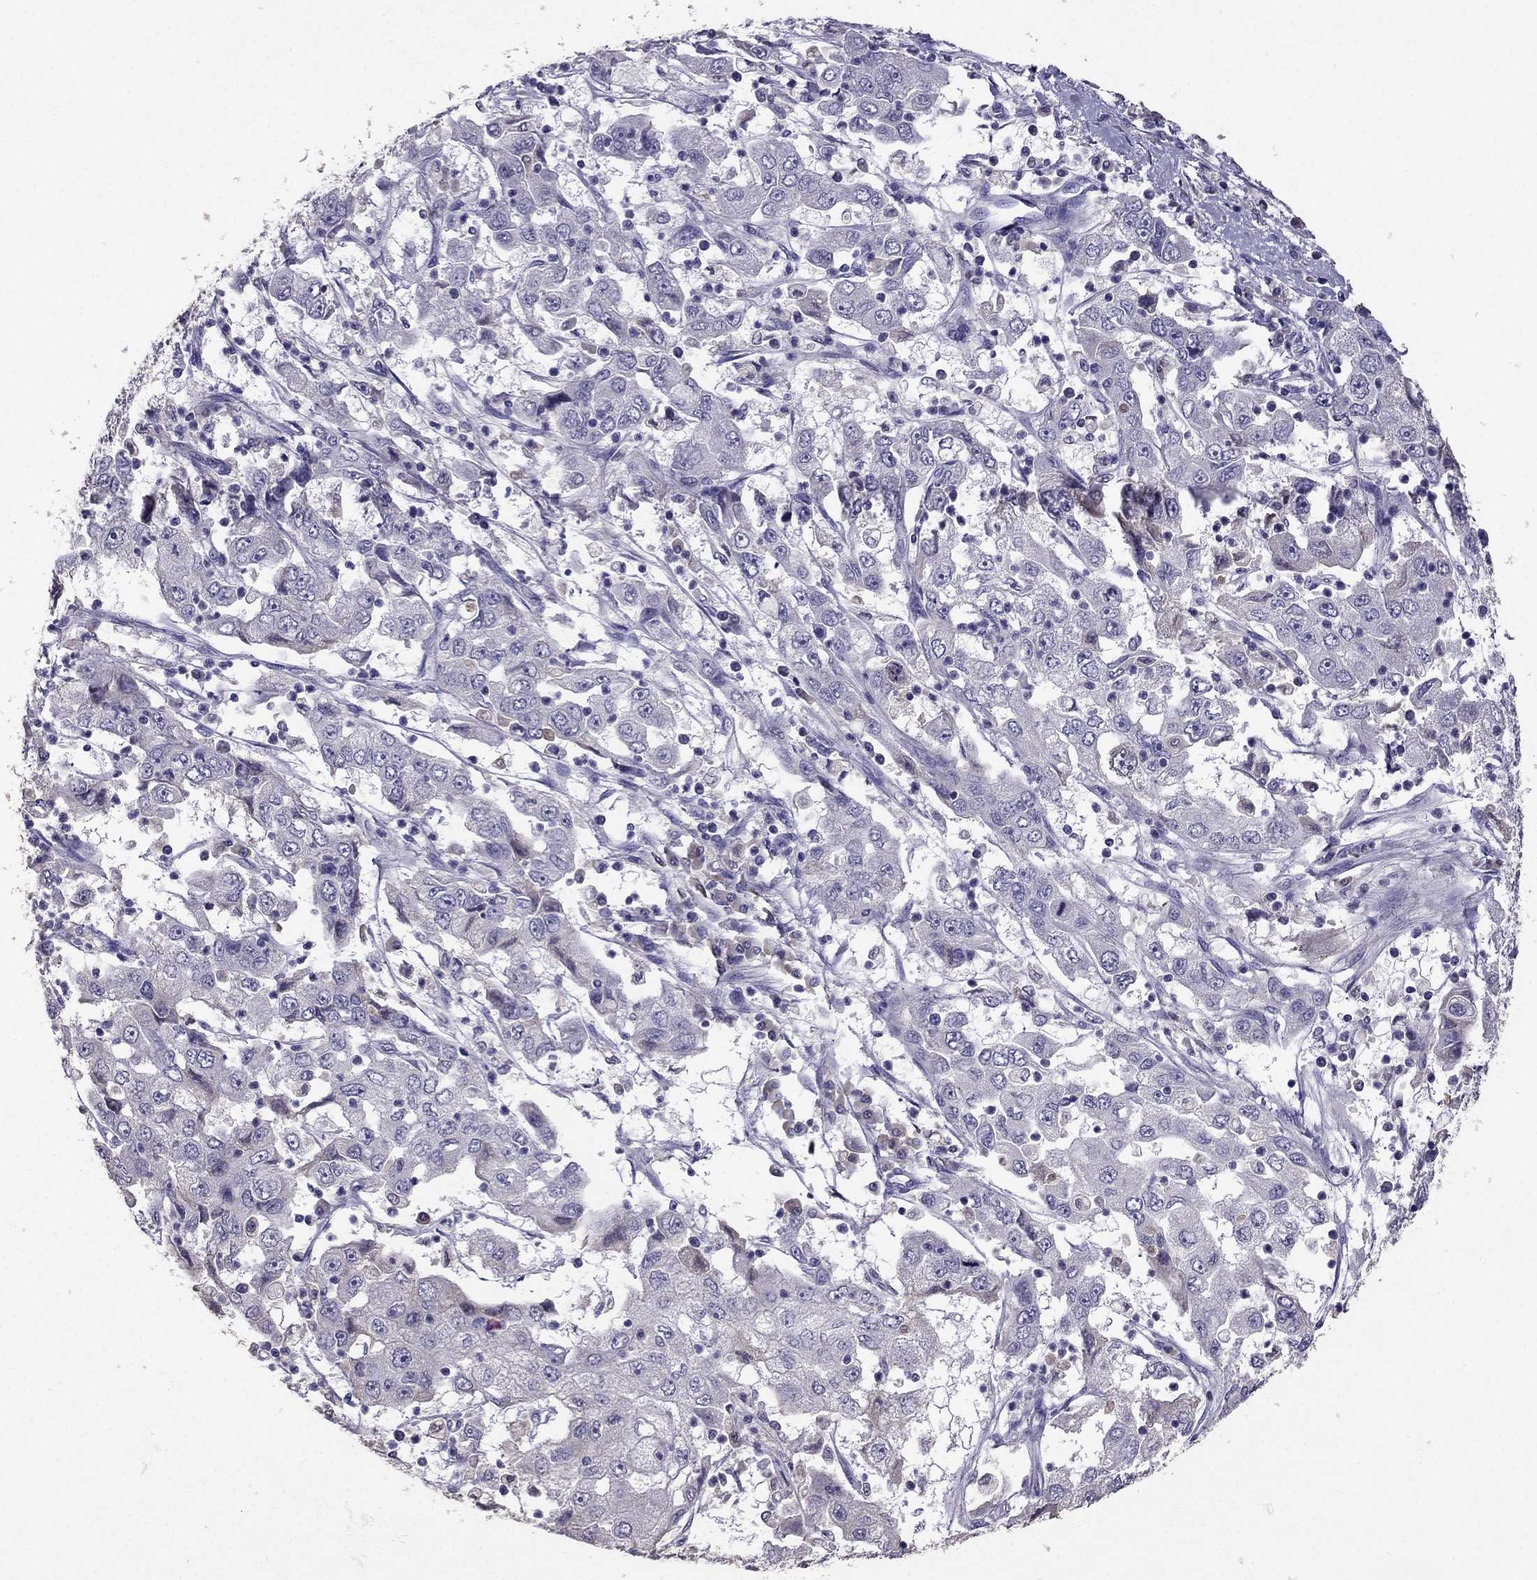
{"staining": {"intensity": "negative", "quantity": "none", "location": "none"}, "tissue": "cervical cancer", "cell_type": "Tumor cells", "image_type": "cancer", "snomed": [{"axis": "morphology", "description": "Squamous cell carcinoma, NOS"}, {"axis": "topography", "description": "Cervix"}], "caption": "Human squamous cell carcinoma (cervical) stained for a protein using immunohistochemistry demonstrates no positivity in tumor cells.", "gene": "SCG5", "patient": {"sex": "female", "age": 36}}